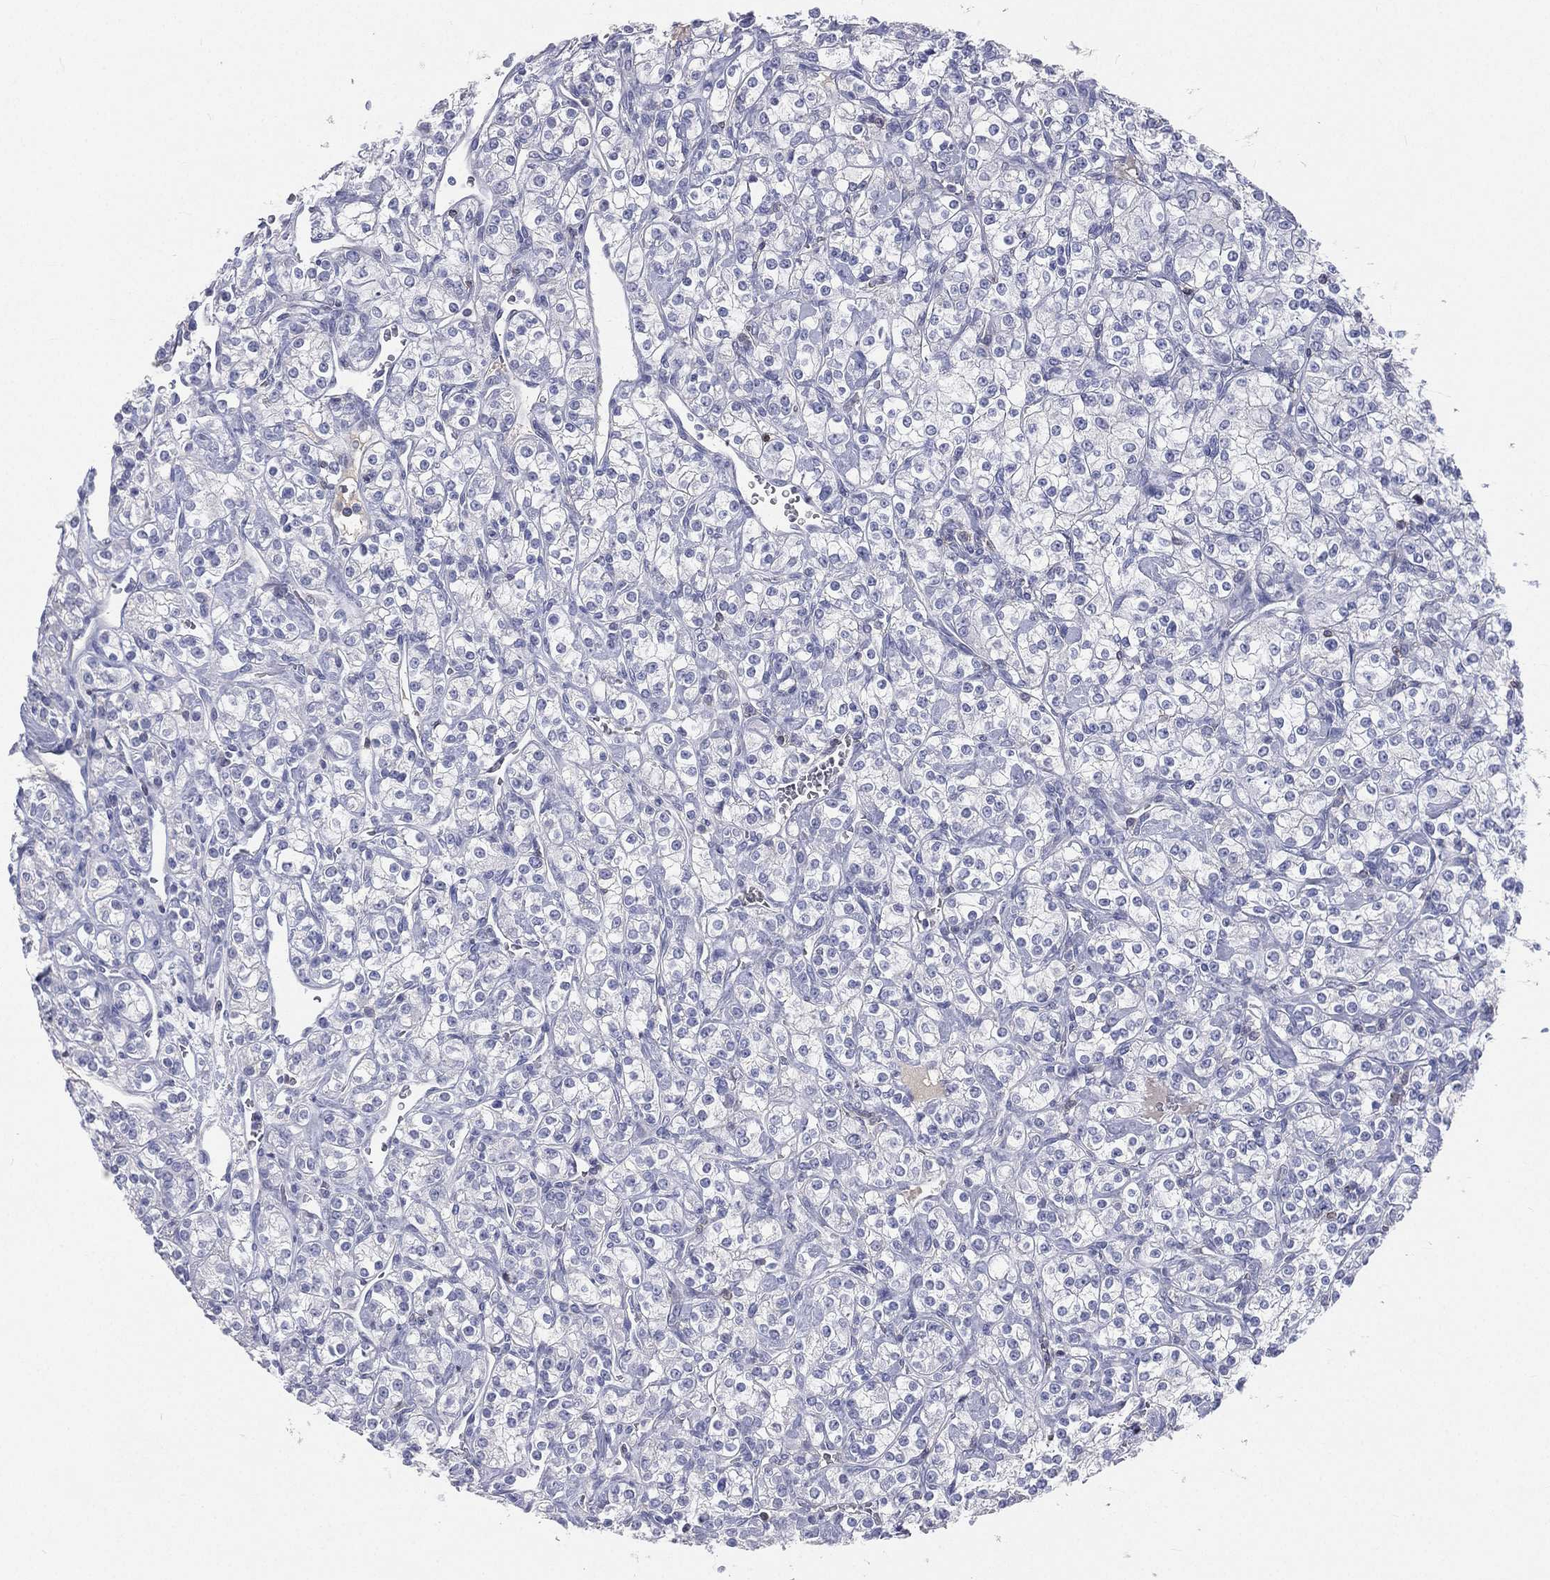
{"staining": {"intensity": "negative", "quantity": "none", "location": "none"}, "tissue": "renal cancer", "cell_type": "Tumor cells", "image_type": "cancer", "snomed": [{"axis": "morphology", "description": "Adenocarcinoma, NOS"}, {"axis": "topography", "description": "Kidney"}], "caption": "Micrograph shows no significant protein expression in tumor cells of renal cancer.", "gene": "CD3D", "patient": {"sex": "male", "age": 77}}